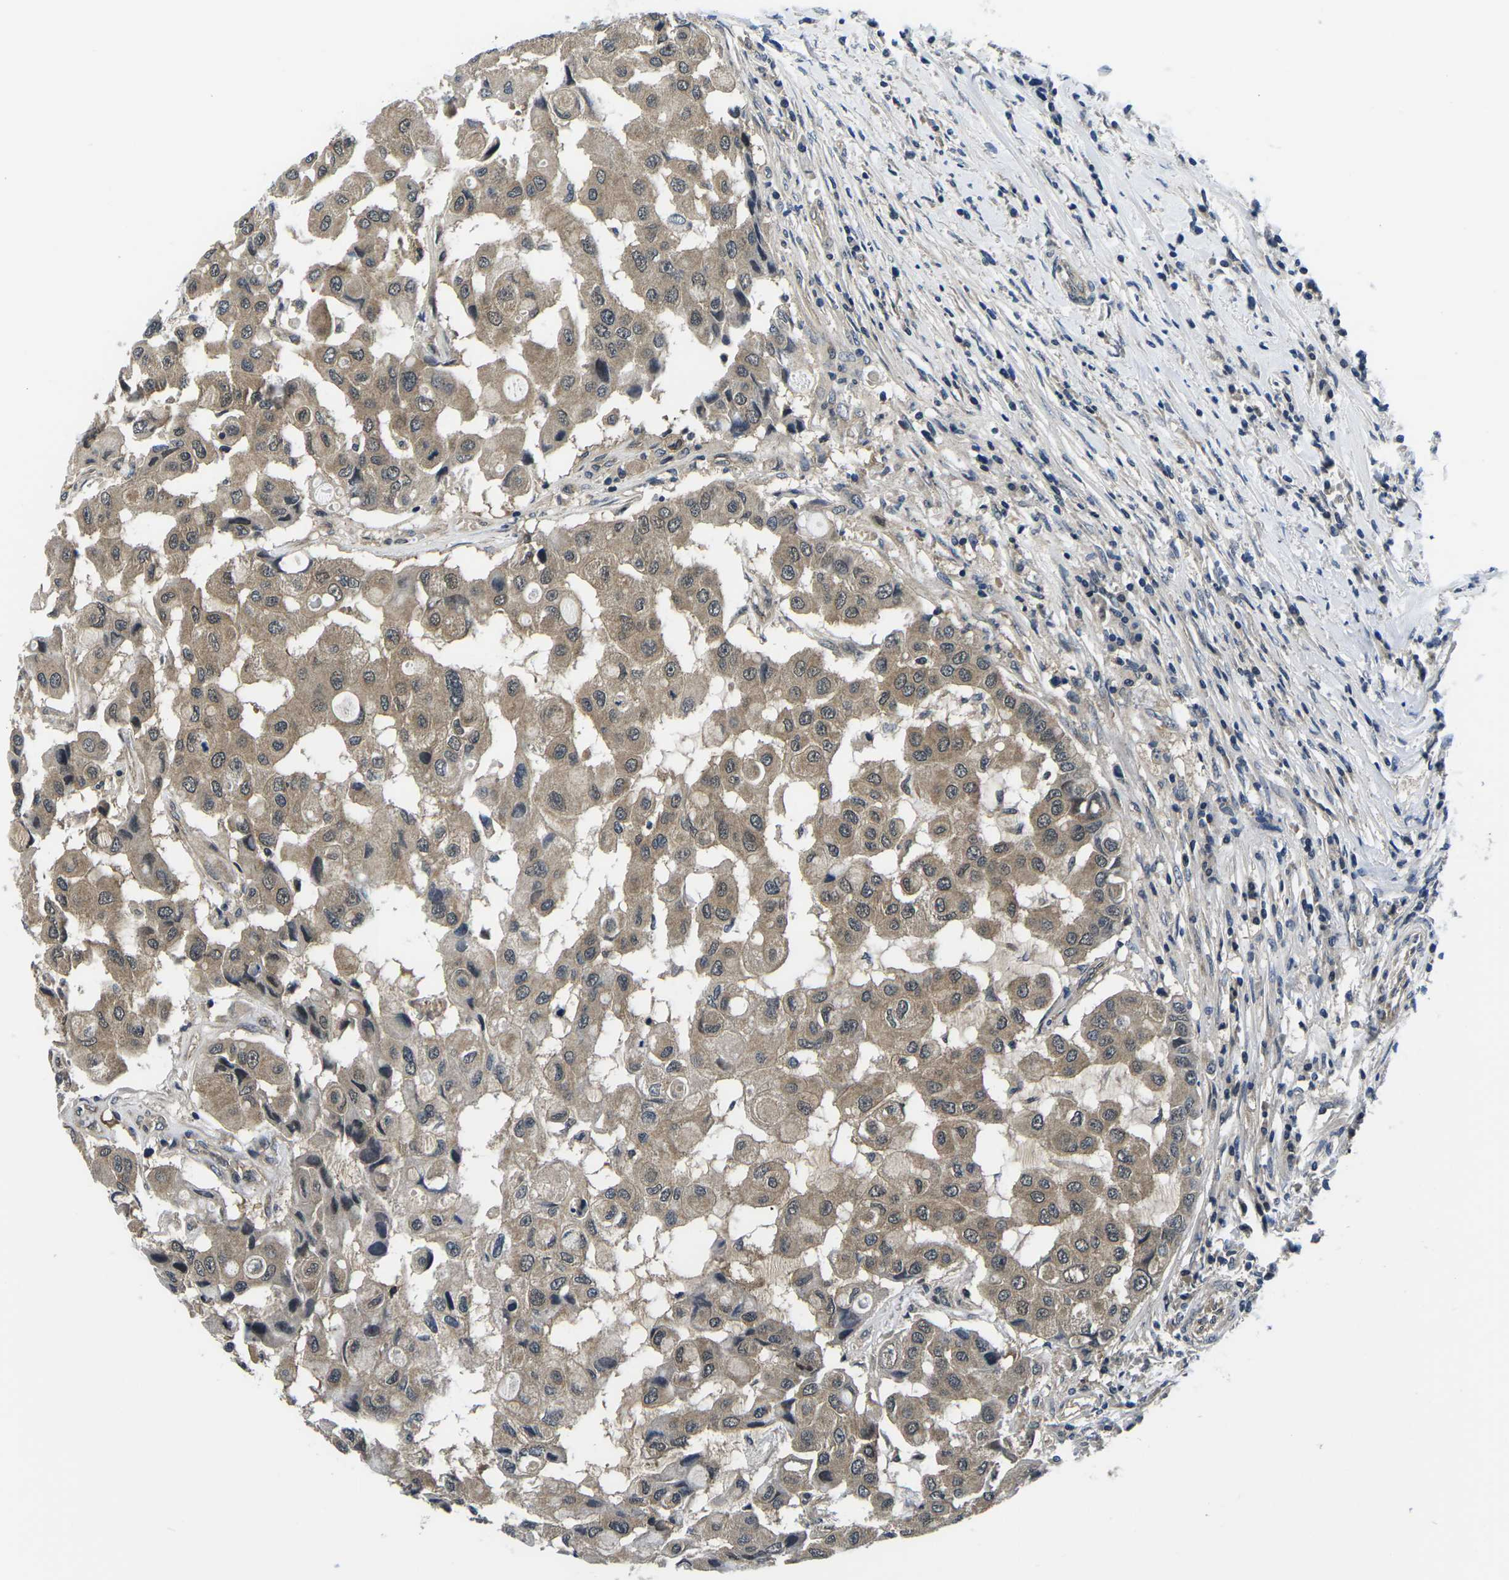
{"staining": {"intensity": "moderate", "quantity": ">75%", "location": "cytoplasmic/membranous,nuclear"}, "tissue": "breast cancer", "cell_type": "Tumor cells", "image_type": "cancer", "snomed": [{"axis": "morphology", "description": "Duct carcinoma"}, {"axis": "topography", "description": "Breast"}], "caption": "A micrograph of breast cancer (intraductal carcinoma) stained for a protein reveals moderate cytoplasmic/membranous and nuclear brown staining in tumor cells. The staining was performed using DAB to visualize the protein expression in brown, while the nuclei were stained in blue with hematoxylin (Magnification: 20x).", "gene": "GSK3B", "patient": {"sex": "female", "age": 27}}